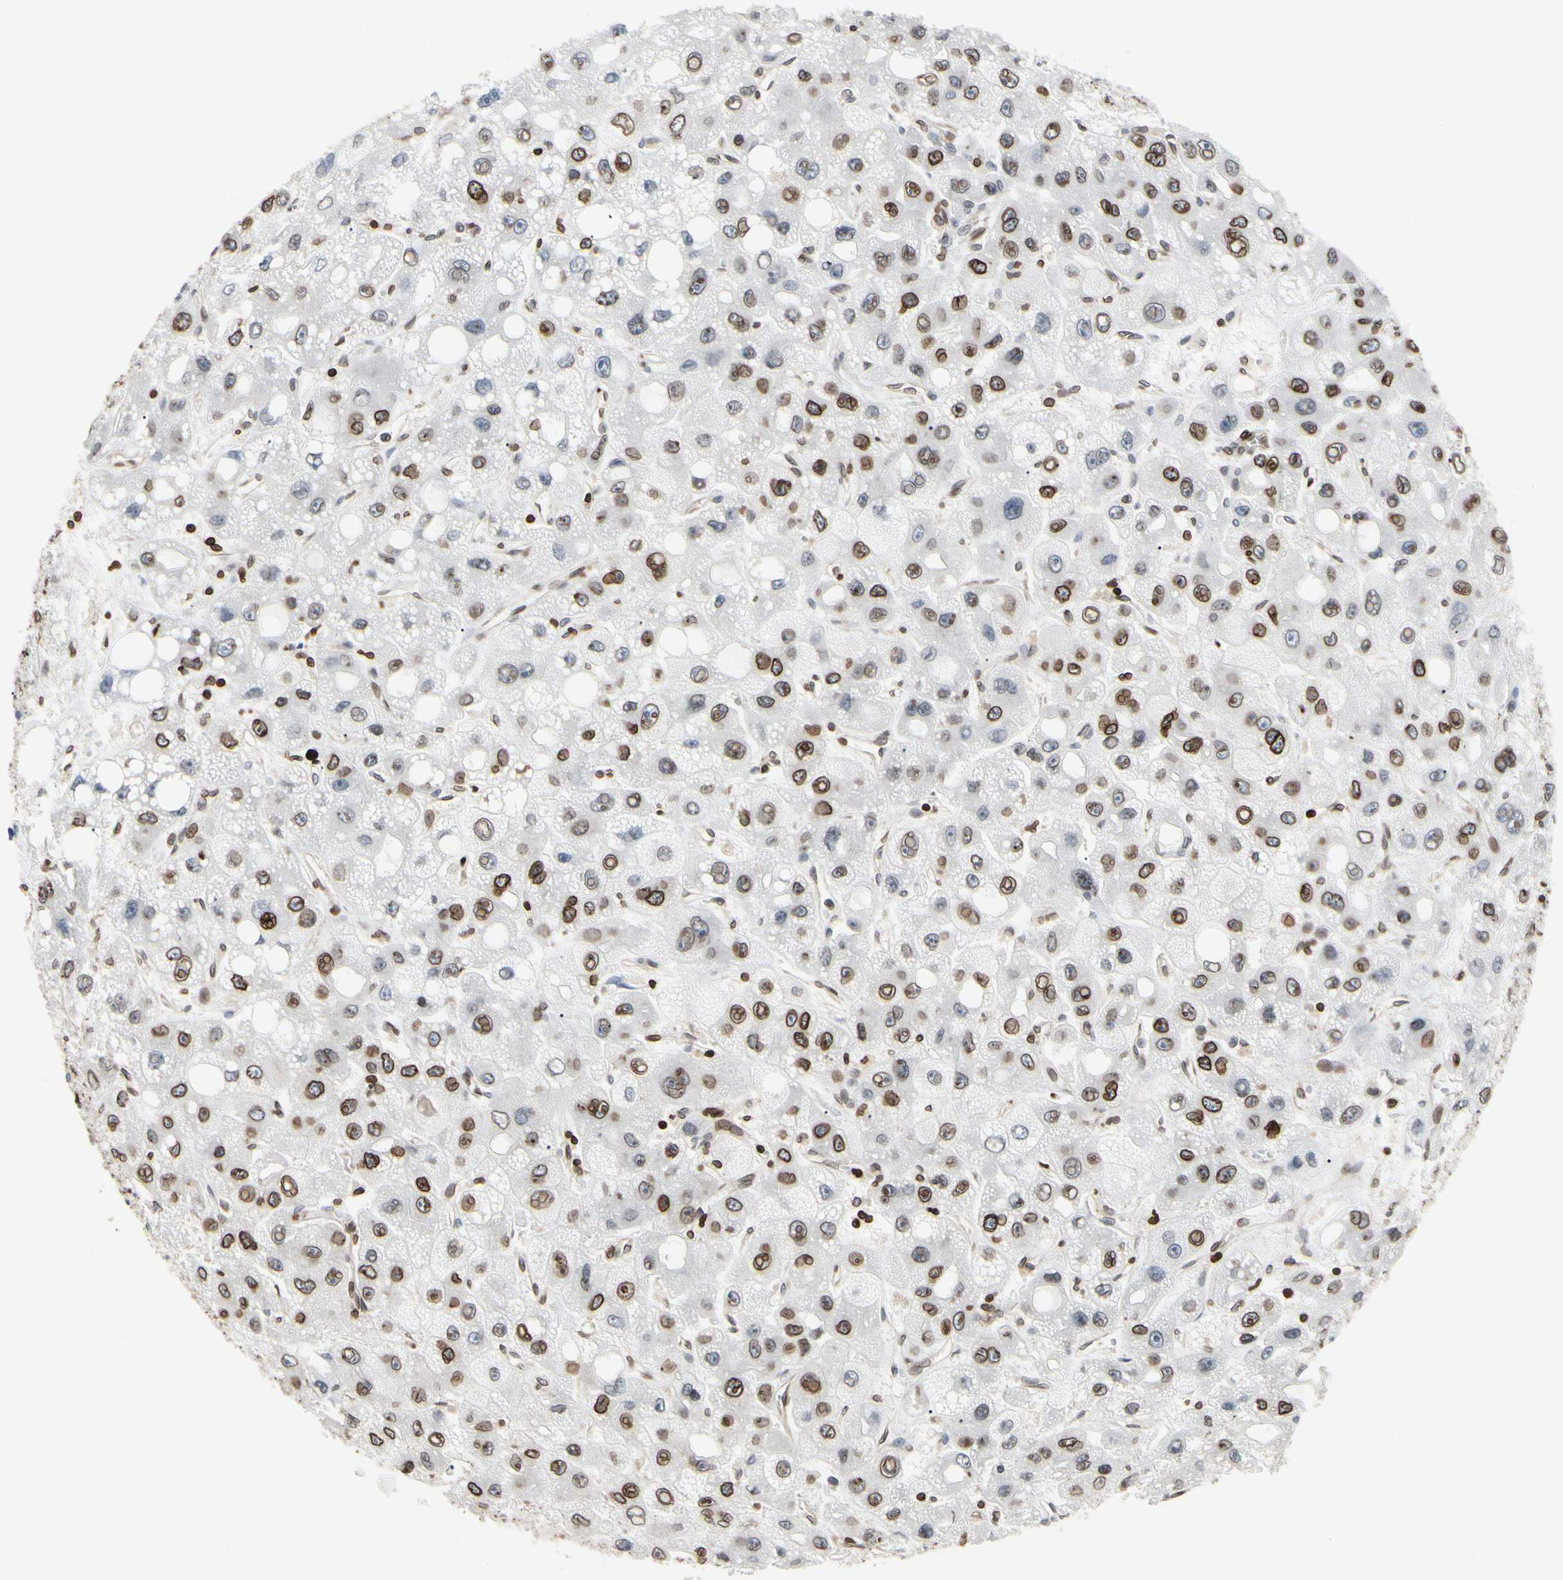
{"staining": {"intensity": "moderate", "quantity": "25%-75%", "location": "cytoplasmic/membranous,nuclear"}, "tissue": "liver cancer", "cell_type": "Tumor cells", "image_type": "cancer", "snomed": [{"axis": "morphology", "description": "Carcinoma, Hepatocellular, NOS"}, {"axis": "topography", "description": "Liver"}], "caption": "Immunohistochemical staining of human hepatocellular carcinoma (liver) displays moderate cytoplasmic/membranous and nuclear protein positivity in approximately 25%-75% of tumor cells.", "gene": "TMPO", "patient": {"sex": "male", "age": 55}}